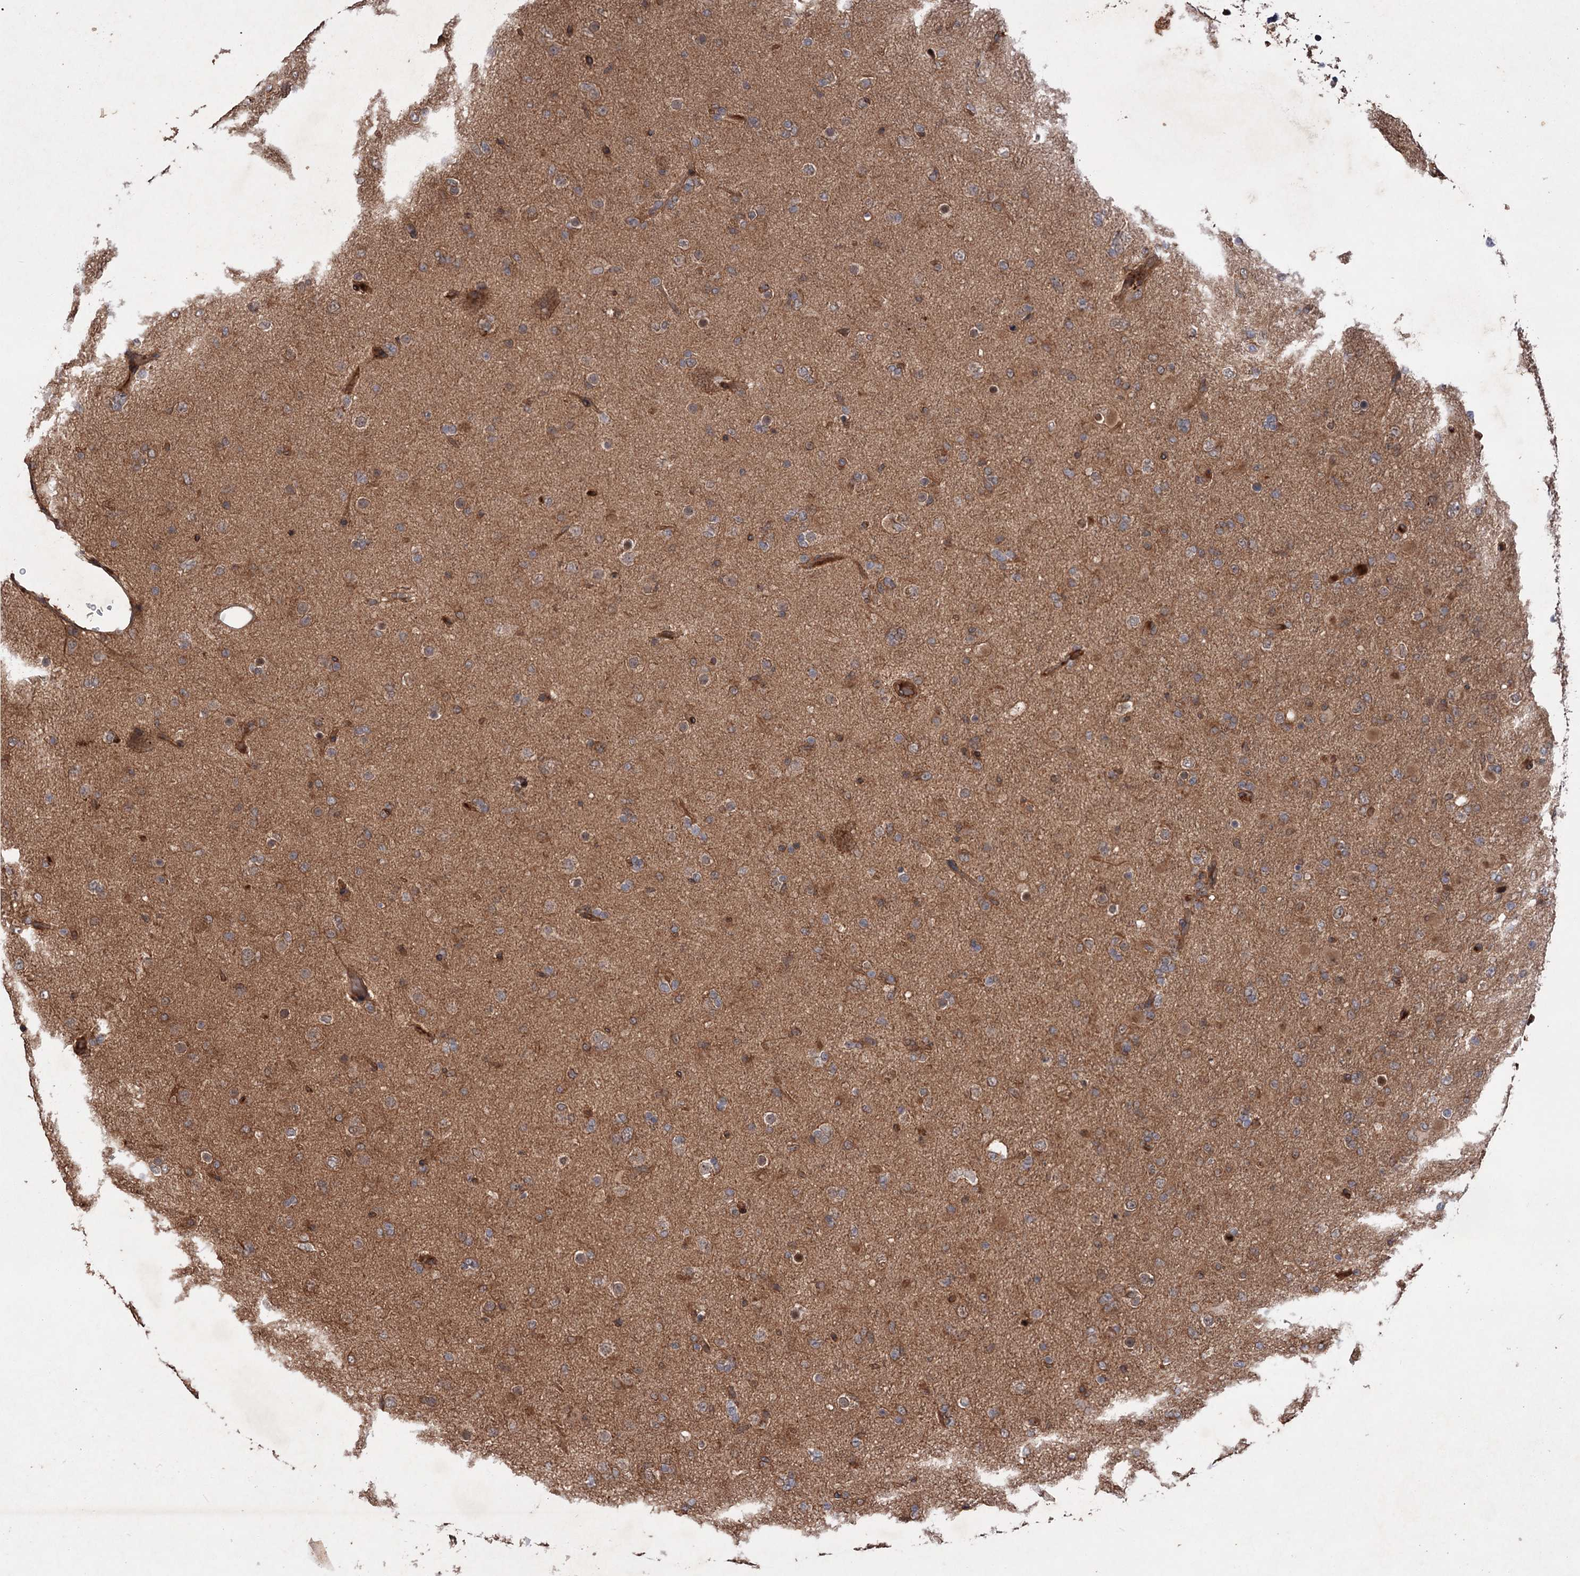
{"staining": {"intensity": "moderate", "quantity": ">75%", "location": "cytoplasmic/membranous"}, "tissue": "glioma", "cell_type": "Tumor cells", "image_type": "cancer", "snomed": [{"axis": "morphology", "description": "Glioma, malignant, Low grade"}, {"axis": "topography", "description": "Brain"}], "caption": "Immunohistochemical staining of malignant low-grade glioma exhibits medium levels of moderate cytoplasmic/membranous staining in approximately >75% of tumor cells.", "gene": "ADK", "patient": {"sex": "male", "age": 65}}